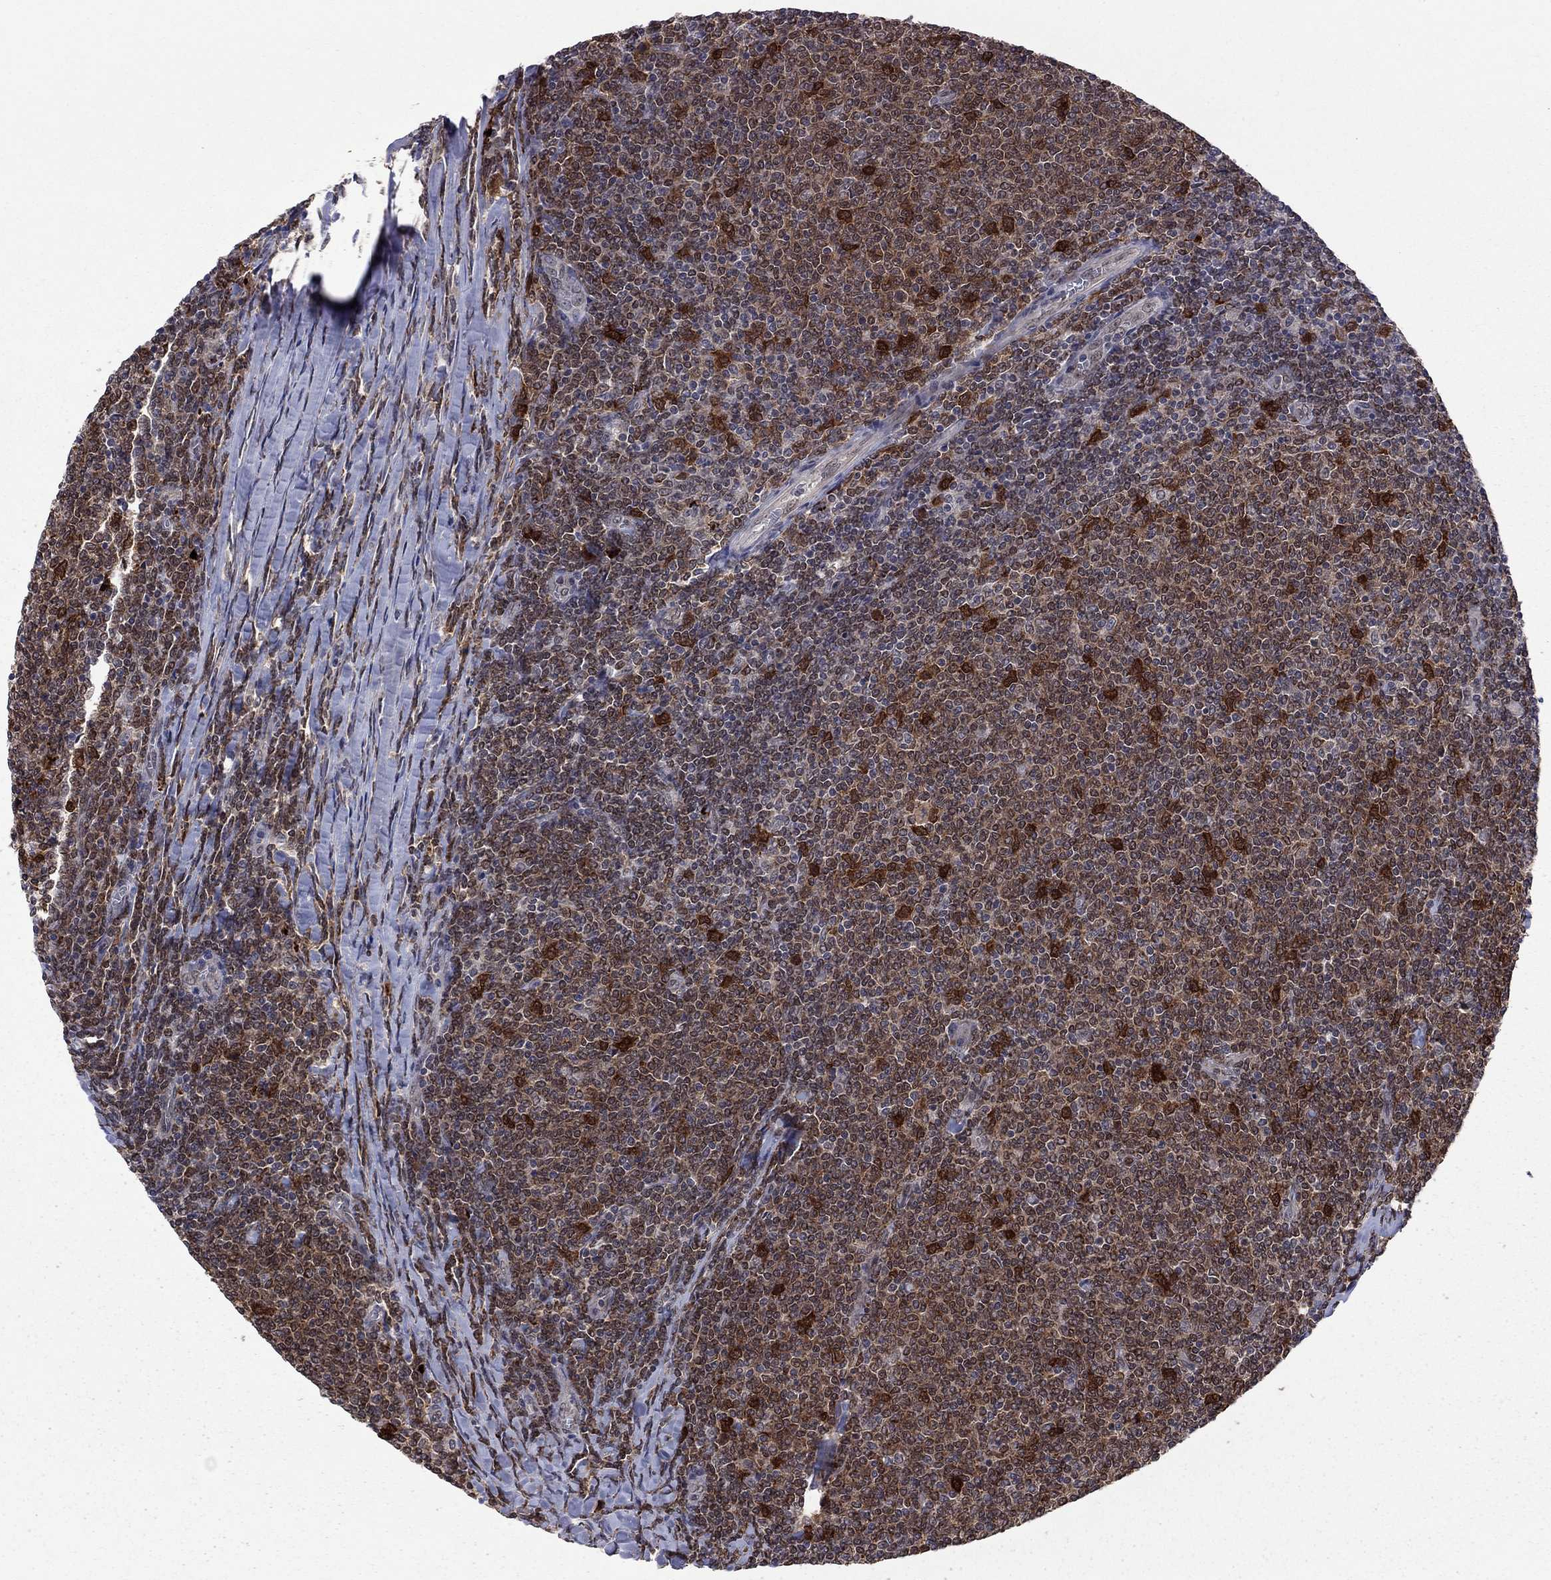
{"staining": {"intensity": "strong", "quantity": ">75%", "location": "cytoplasmic/membranous"}, "tissue": "lymphoma", "cell_type": "Tumor cells", "image_type": "cancer", "snomed": [{"axis": "morphology", "description": "Malignant lymphoma, non-Hodgkin's type, Low grade"}, {"axis": "topography", "description": "Lymph node"}], "caption": "Immunohistochemistry histopathology image of low-grade malignant lymphoma, non-Hodgkin's type stained for a protein (brown), which displays high levels of strong cytoplasmic/membranous positivity in approximately >75% of tumor cells.", "gene": "GPAA1", "patient": {"sex": "male", "age": 52}}